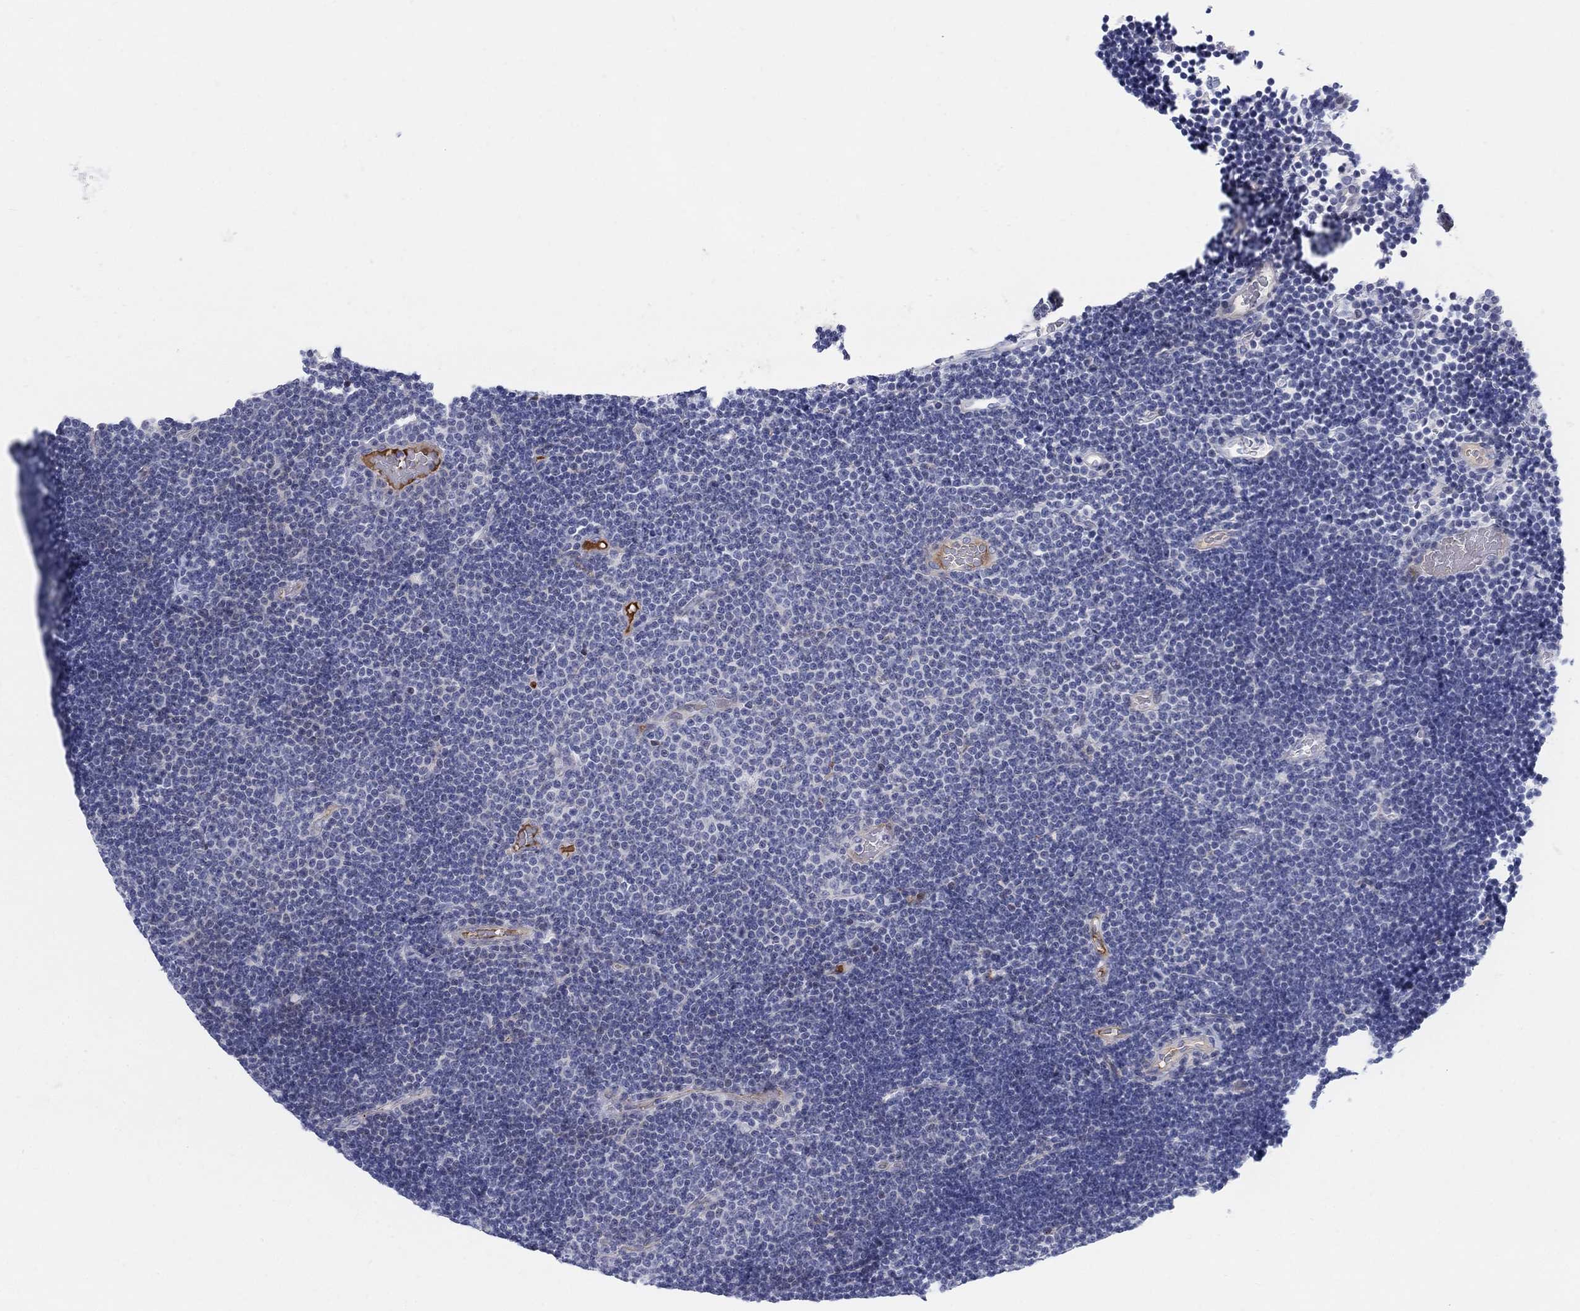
{"staining": {"intensity": "negative", "quantity": "none", "location": "none"}, "tissue": "lymphoma", "cell_type": "Tumor cells", "image_type": "cancer", "snomed": [{"axis": "morphology", "description": "Malignant lymphoma, non-Hodgkin's type, Low grade"}, {"axis": "topography", "description": "Brain"}], "caption": "High power microscopy histopathology image of an immunohistochemistry (IHC) image of lymphoma, revealing no significant staining in tumor cells.", "gene": "HEATR4", "patient": {"sex": "female", "age": 66}}